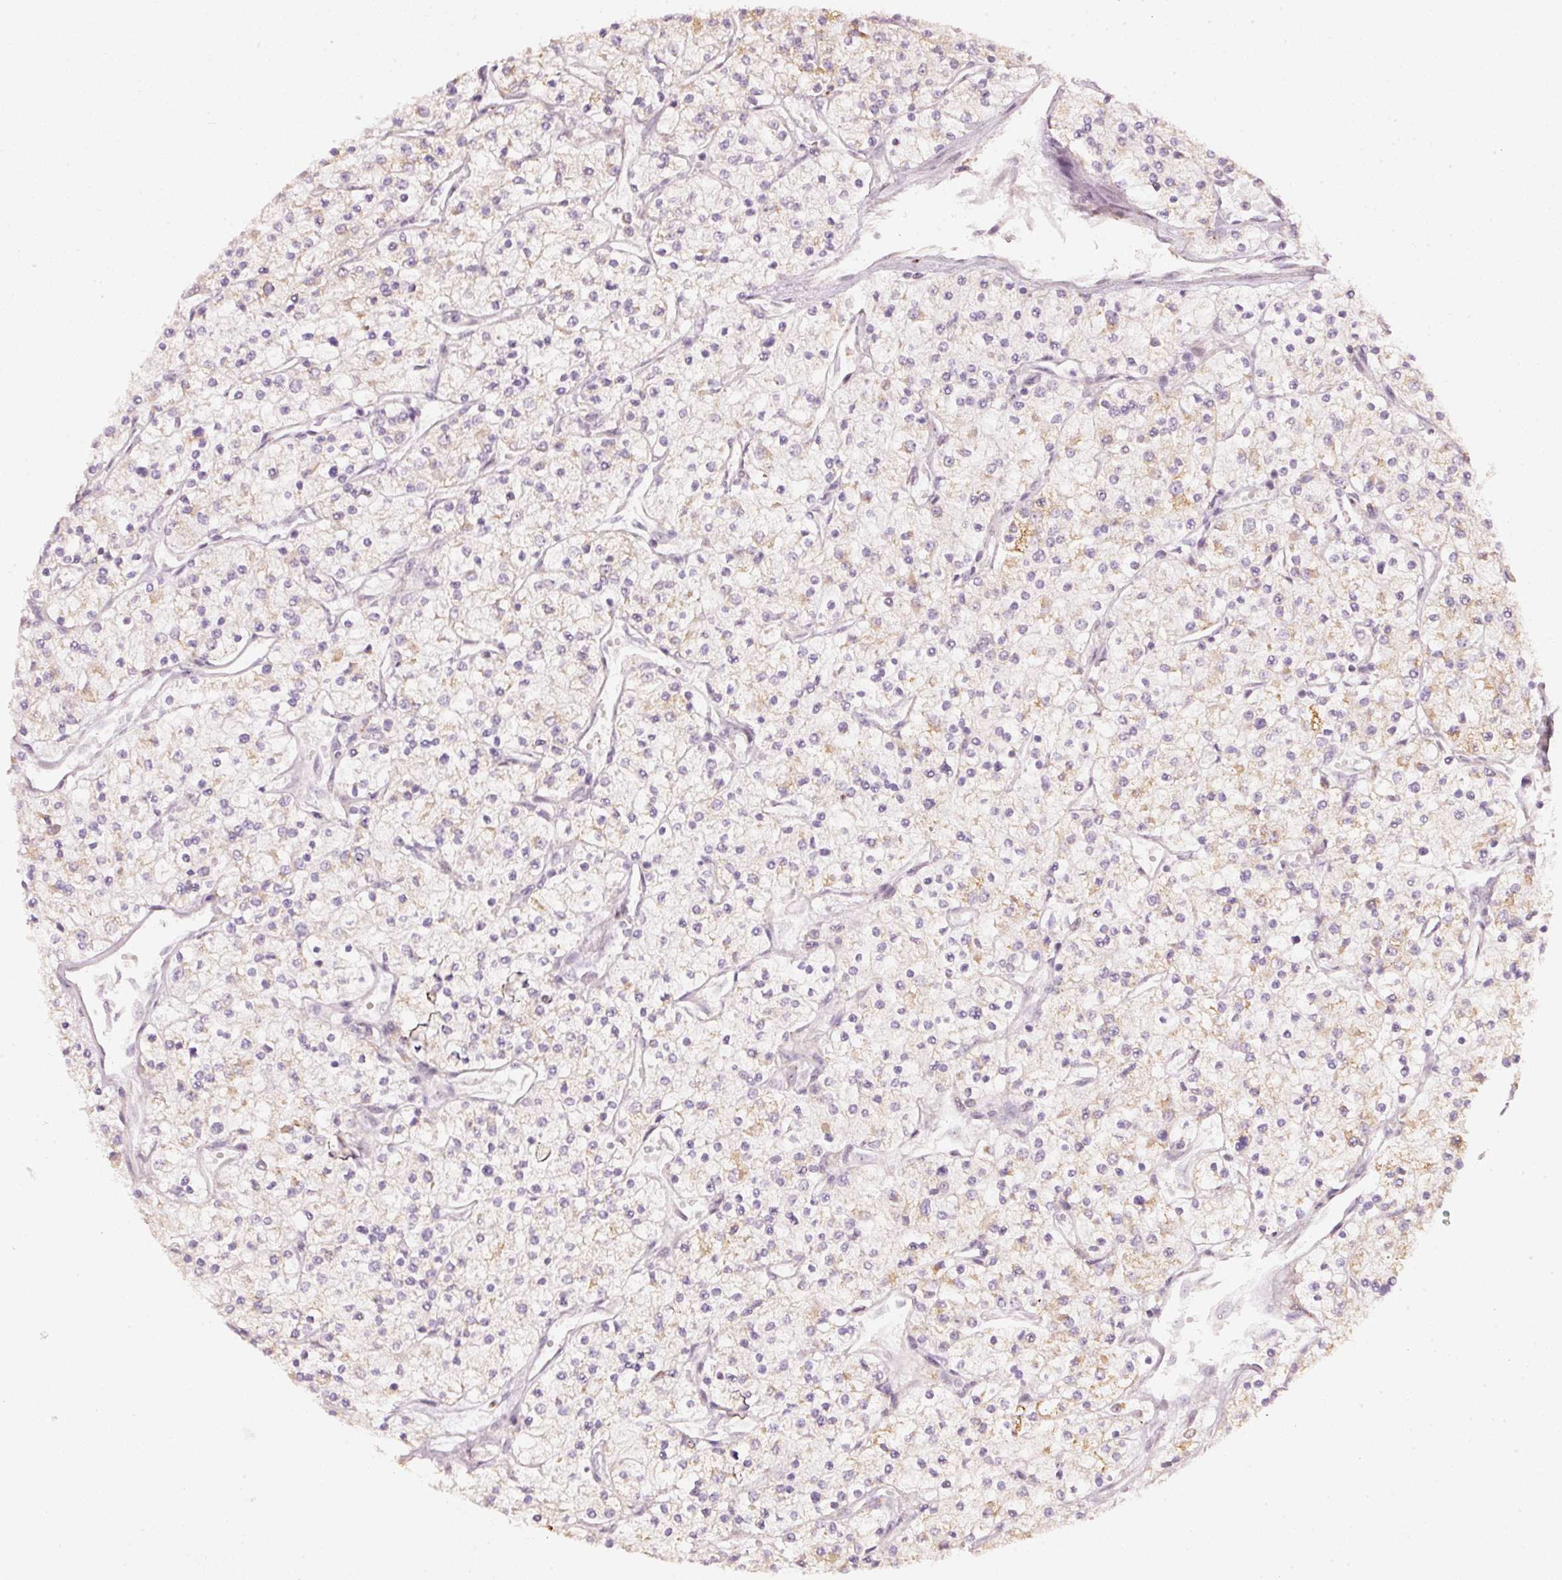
{"staining": {"intensity": "weak", "quantity": "<25%", "location": "cytoplasmic/membranous"}, "tissue": "renal cancer", "cell_type": "Tumor cells", "image_type": "cancer", "snomed": [{"axis": "morphology", "description": "Adenocarcinoma, NOS"}, {"axis": "topography", "description": "Kidney"}], "caption": "DAB (3,3'-diaminobenzidine) immunohistochemical staining of adenocarcinoma (renal) displays no significant expression in tumor cells.", "gene": "RAB35", "patient": {"sex": "male", "age": 80}}